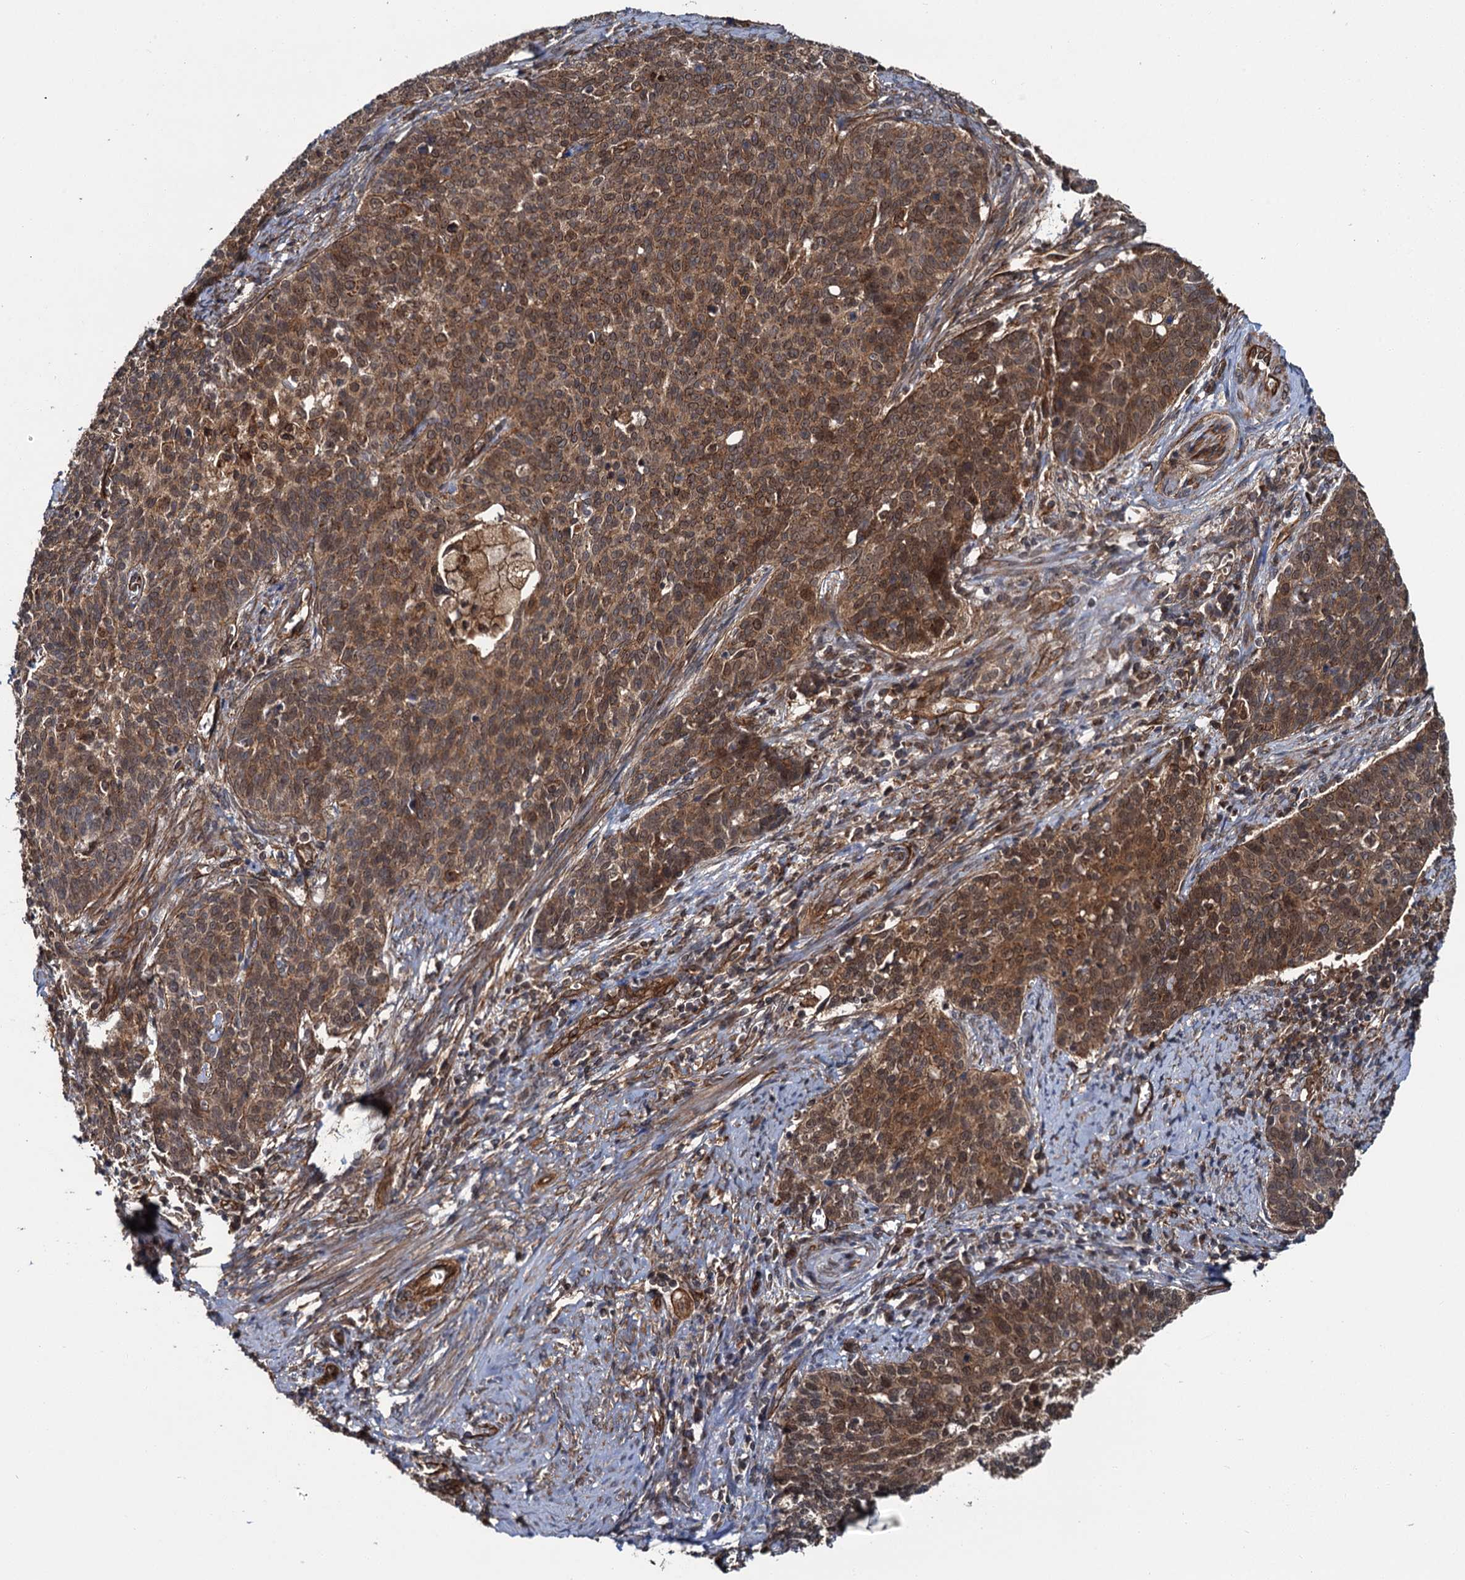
{"staining": {"intensity": "strong", "quantity": ">75%", "location": "cytoplasmic/membranous,nuclear"}, "tissue": "cervical cancer", "cell_type": "Tumor cells", "image_type": "cancer", "snomed": [{"axis": "morphology", "description": "Squamous cell carcinoma, NOS"}, {"axis": "topography", "description": "Cervix"}], "caption": "Cervical squamous cell carcinoma stained with DAB immunohistochemistry (IHC) demonstrates high levels of strong cytoplasmic/membranous and nuclear positivity in about >75% of tumor cells.", "gene": "ZFYVE19", "patient": {"sex": "female", "age": 39}}